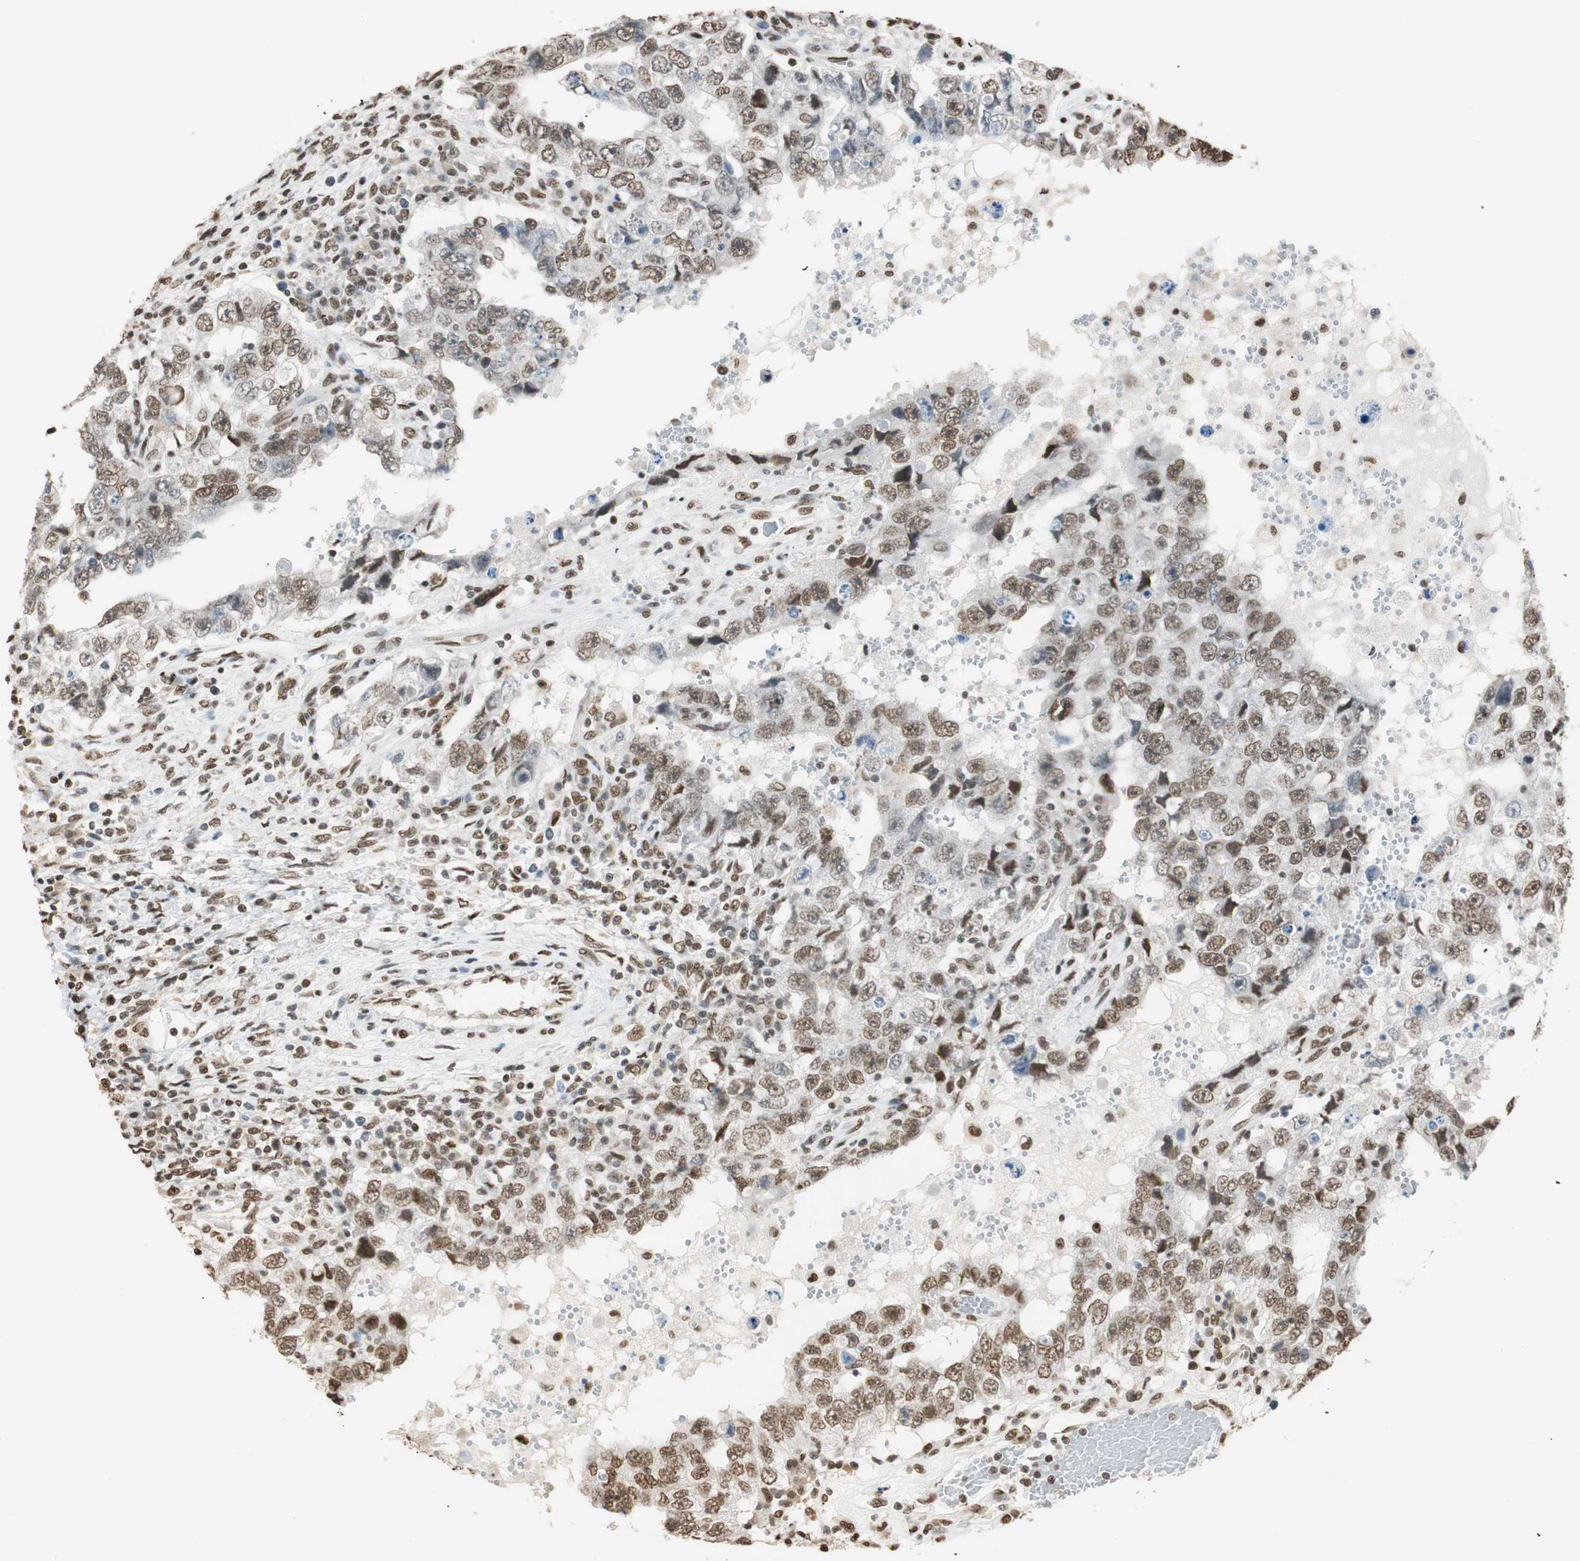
{"staining": {"intensity": "weak", "quantity": ">75%", "location": "nuclear"}, "tissue": "testis cancer", "cell_type": "Tumor cells", "image_type": "cancer", "snomed": [{"axis": "morphology", "description": "Carcinoma, Embryonal, NOS"}, {"axis": "topography", "description": "Testis"}], "caption": "Immunohistochemistry (IHC) histopathology image of testis cancer stained for a protein (brown), which reveals low levels of weak nuclear expression in approximately >75% of tumor cells.", "gene": "FANCG", "patient": {"sex": "male", "age": 26}}